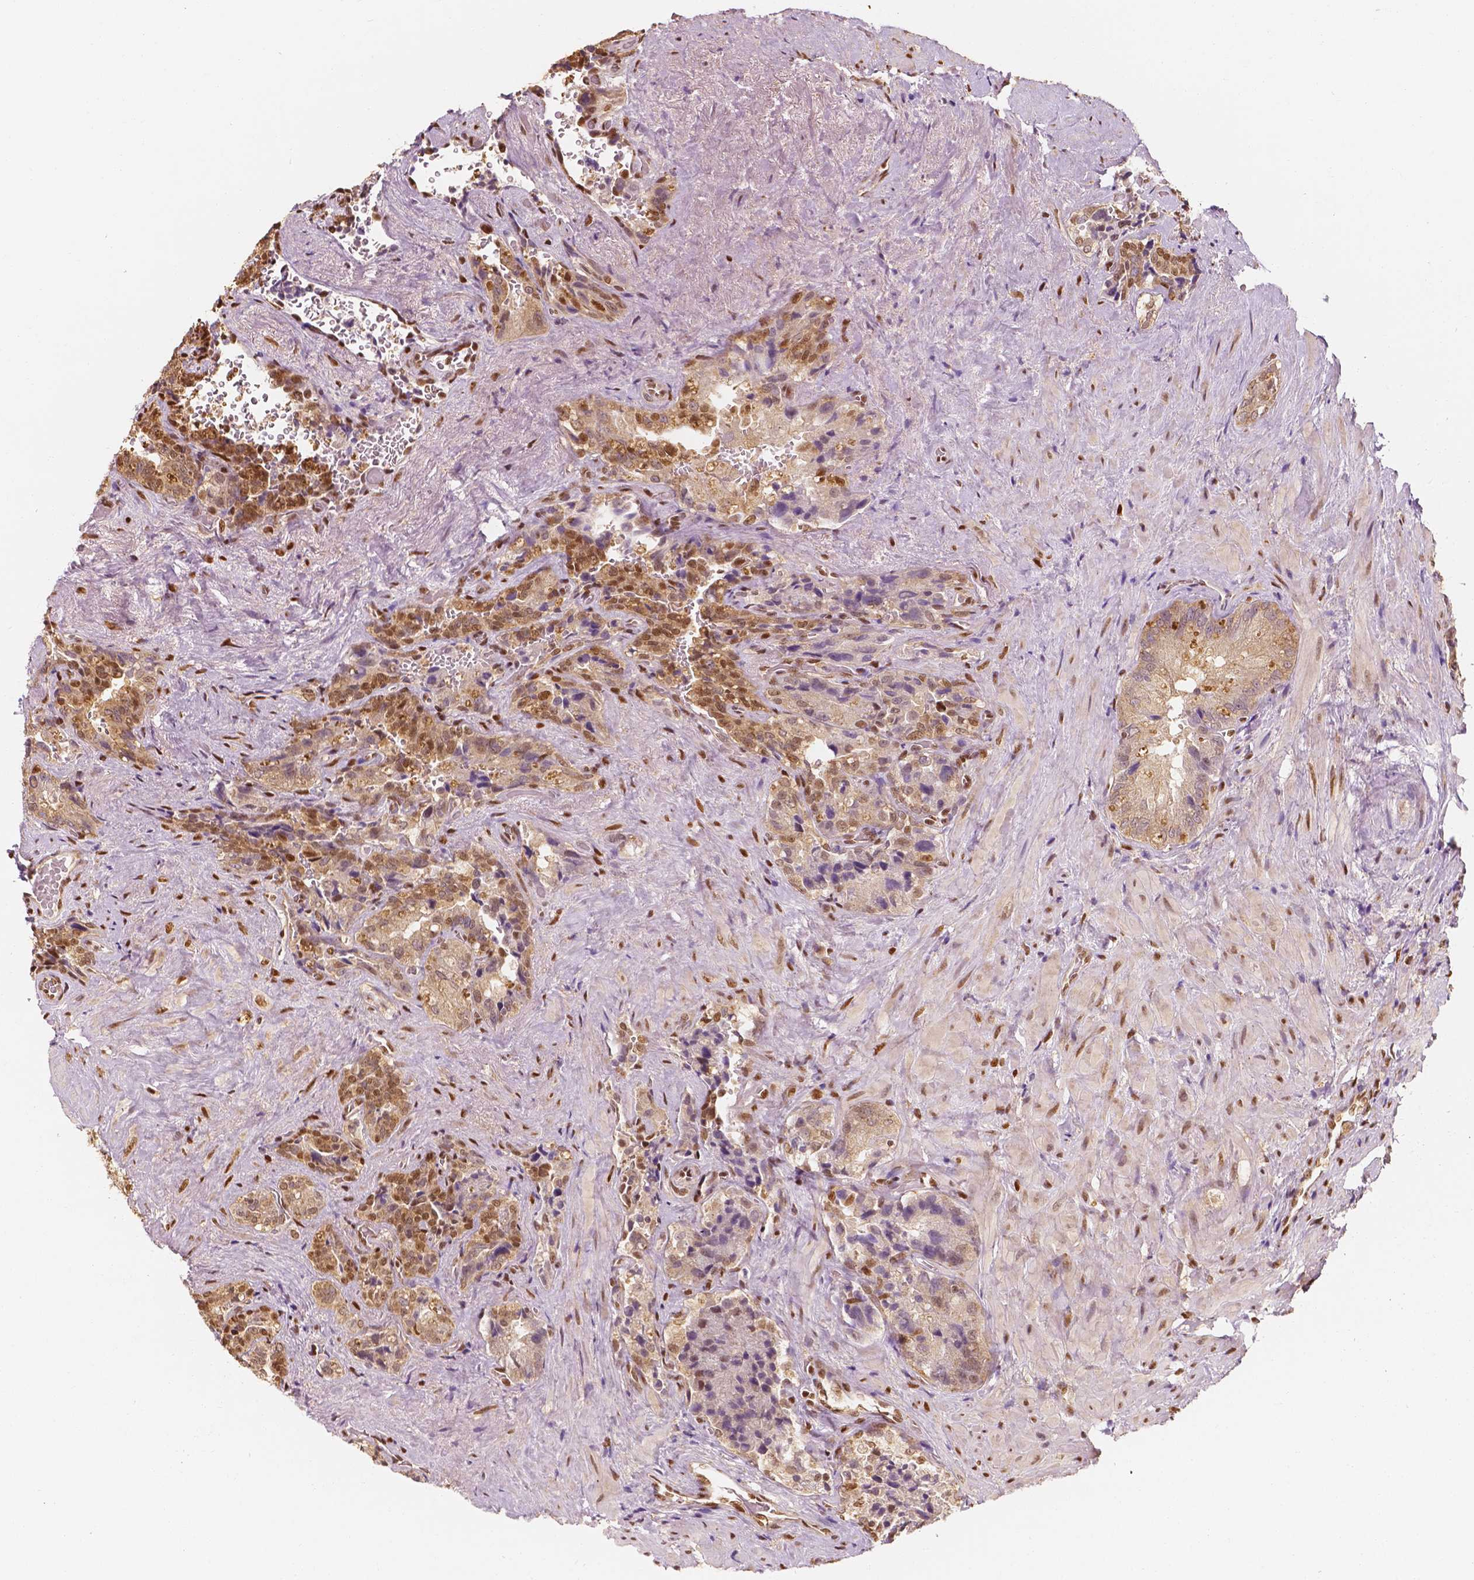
{"staining": {"intensity": "moderate", "quantity": ">75%", "location": "cytoplasmic/membranous,nuclear"}, "tissue": "seminal vesicle", "cell_type": "Glandular cells", "image_type": "normal", "snomed": [{"axis": "morphology", "description": "Normal tissue, NOS"}, {"axis": "topography", "description": "Seminal veicle"}], "caption": "High-magnification brightfield microscopy of normal seminal vesicle stained with DAB (3,3'-diaminobenzidine) (brown) and counterstained with hematoxylin (blue). glandular cells exhibit moderate cytoplasmic/membranous,nuclear staining is present in about>75% of cells. Using DAB (brown) and hematoxylin (blue) stains, captured at high magnification using brightfield microscopy.", "gene": "TBC1D17", "patient": {"sex": "male", "age": 69}}